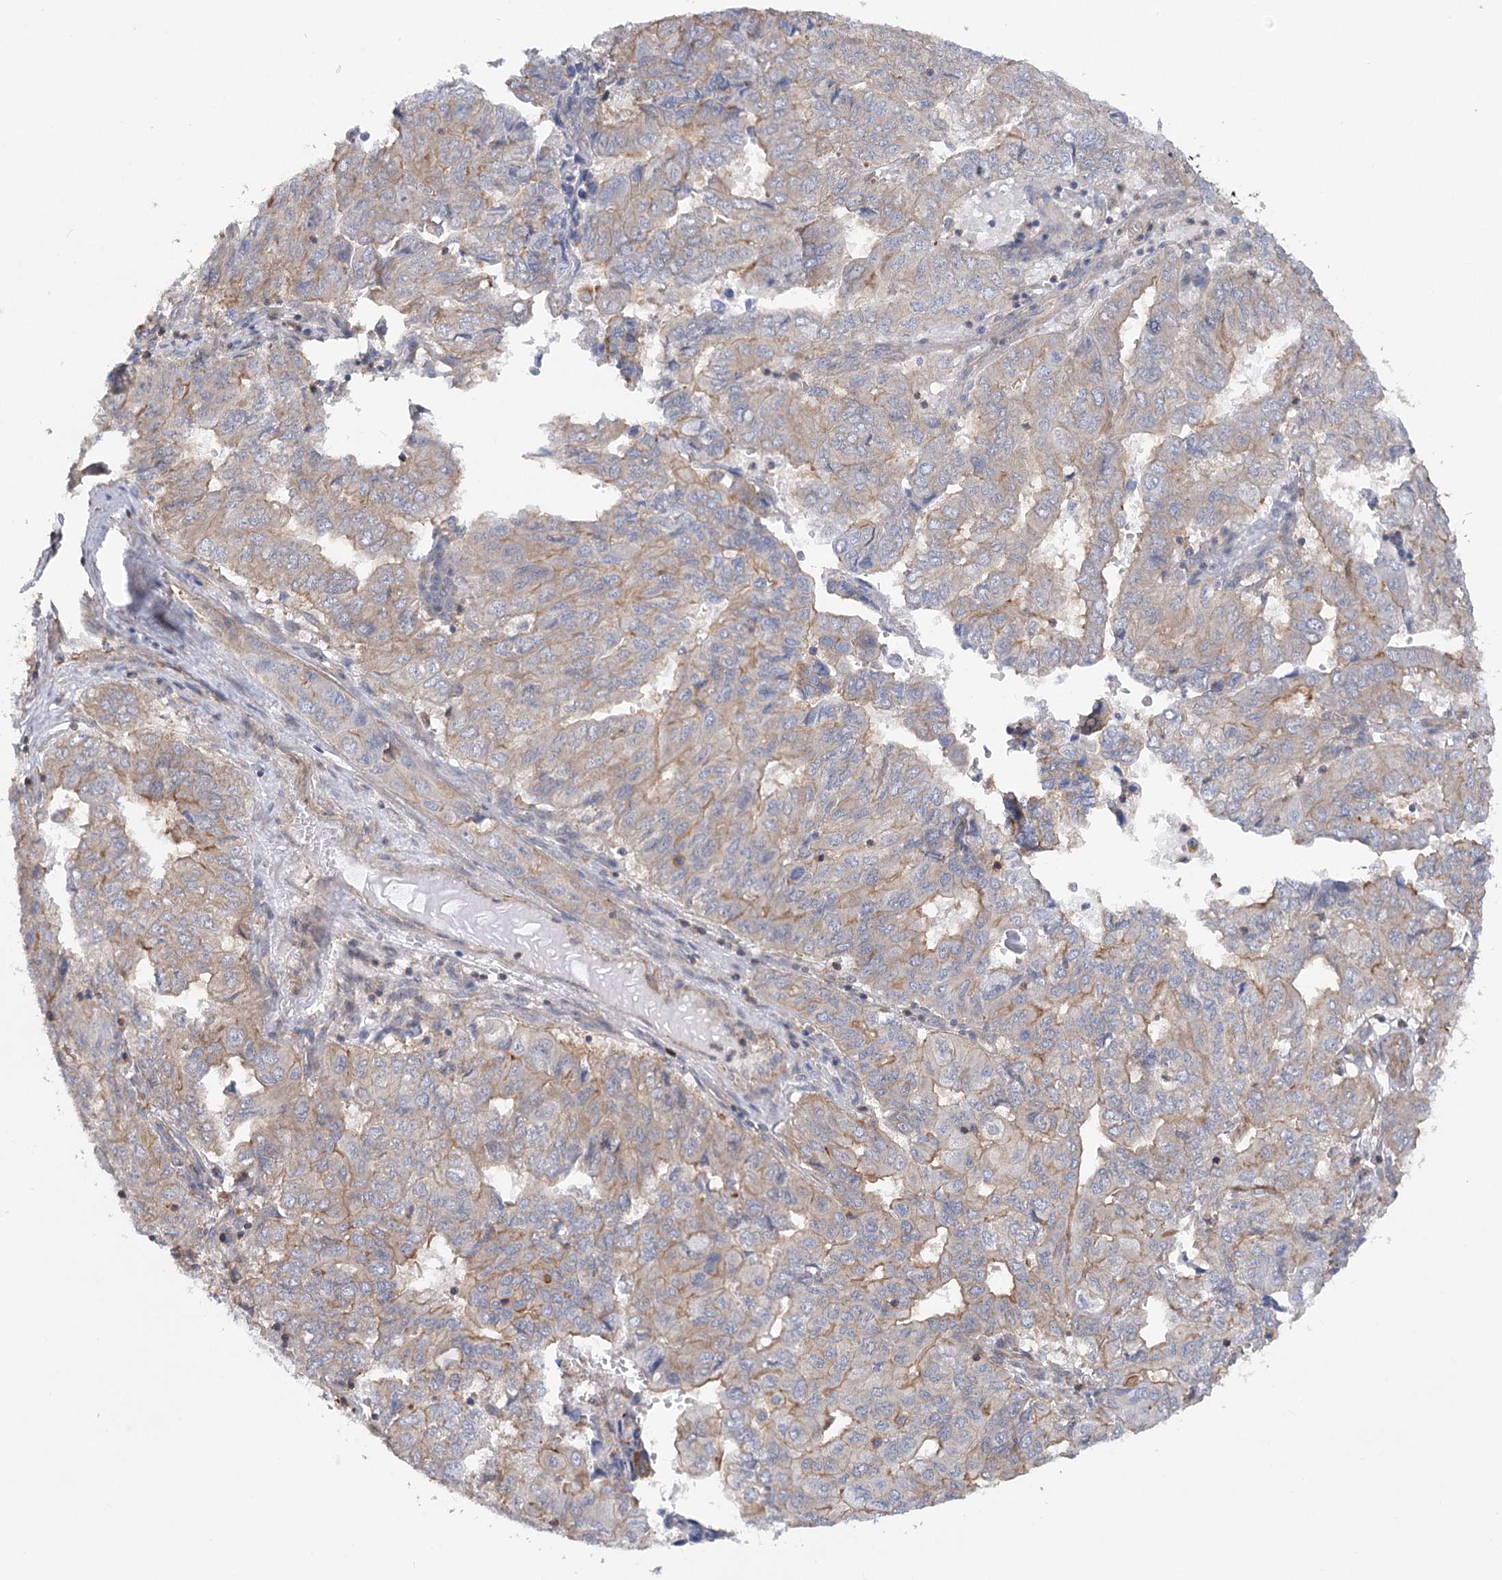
{"staining": {"intensity": "moderate", "quantity": "<25%", "location": "cytoplasmic/membranous"}, "tissue": "pancreatic cancer", "cell_type": "Tumor cells", "image_type": "cancer", "snomed": [{"axis": "morphology", "description": "Adenocarcinoma, NOS"}, {"axis": "topography", "description": "Pancreas"}], "caption": "Immunohistochemical staining of pancreatic cancer (adenocarcinoma) displays low levels of moderate cytoplasmic/membranous staining in about <25% of tumor cells.", "gene": "LARP1B", "patient": {"sex": "male", "age": 51}}